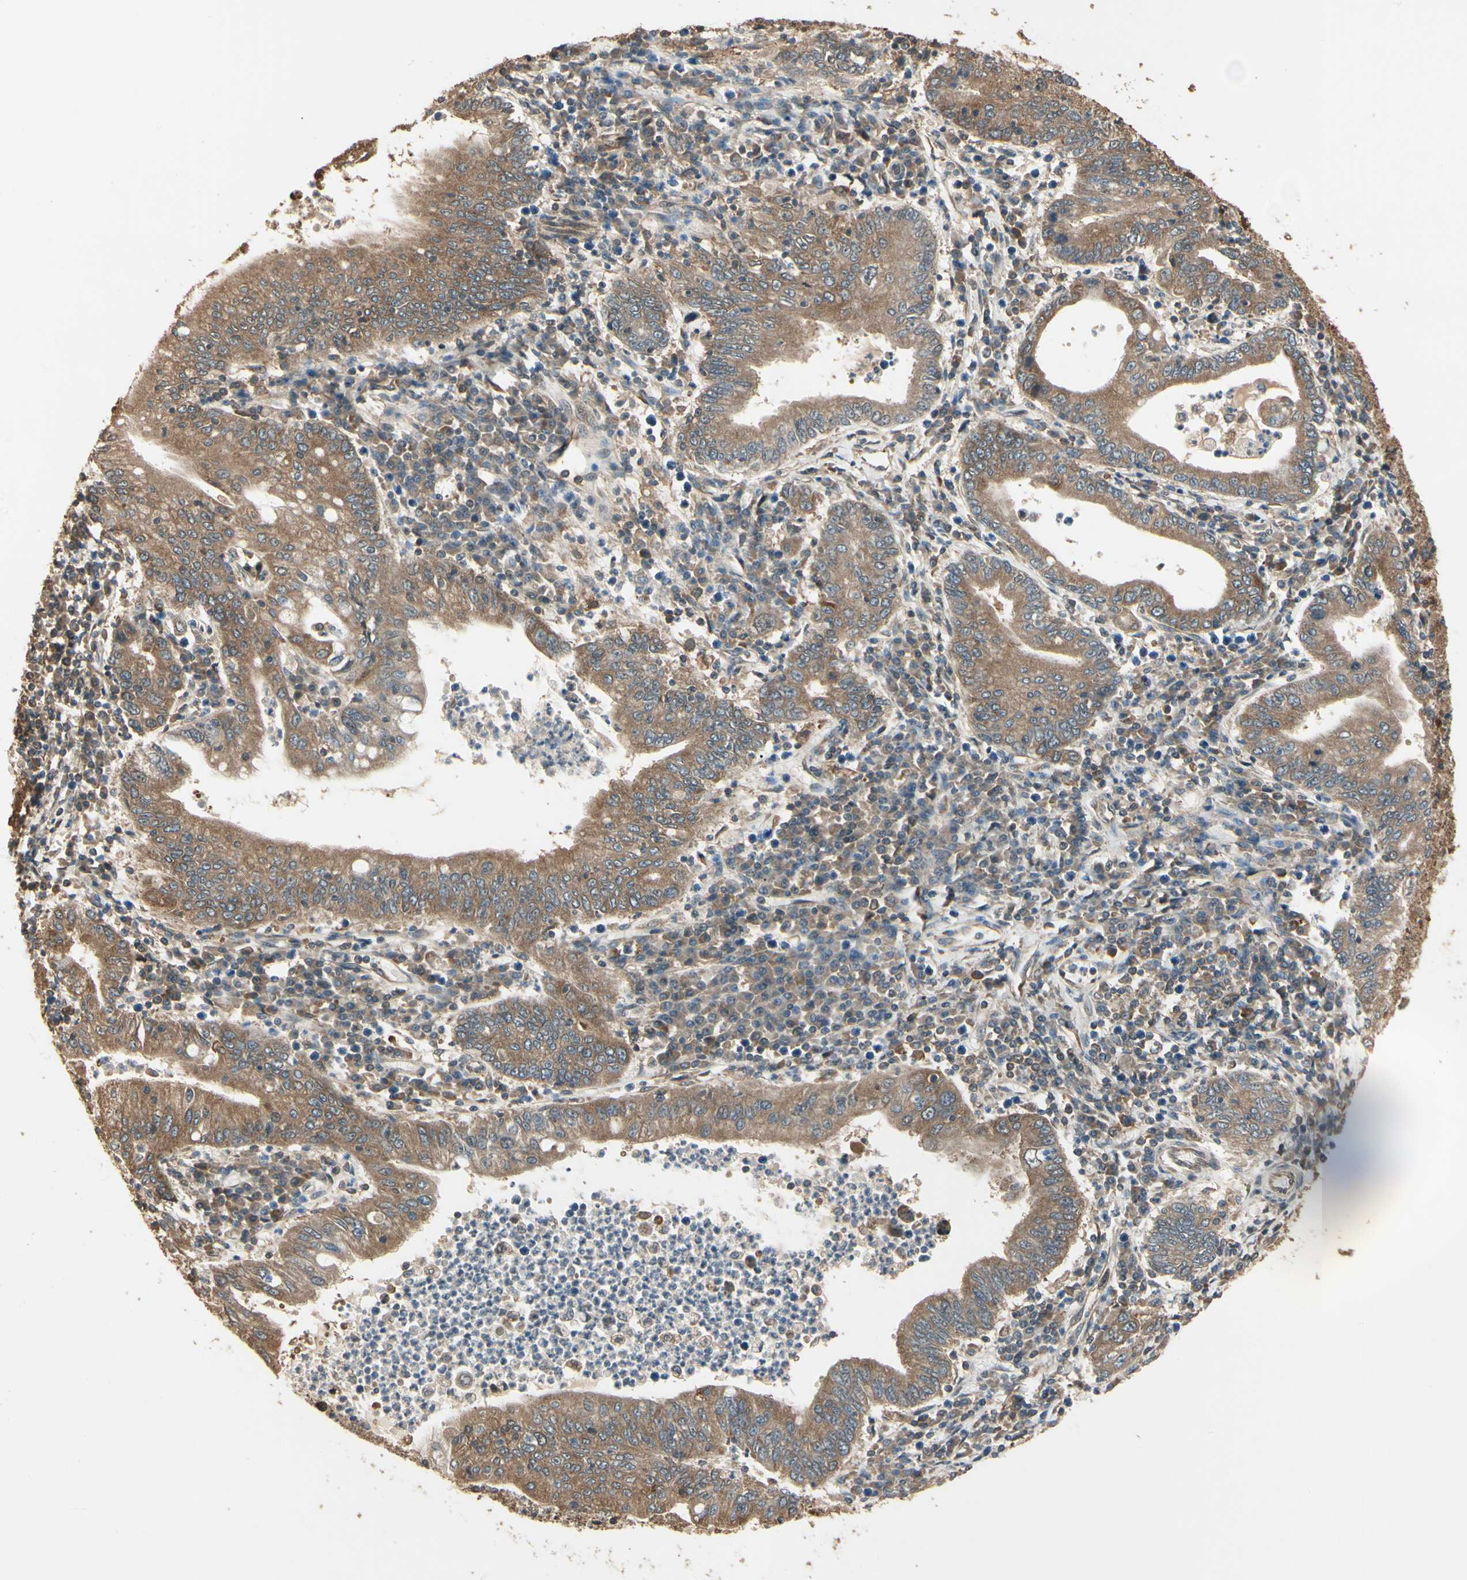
{"staining": {"intensity": "moderate", "quantity": ">75%", "location": "cytoplasmic/membranous"}, "tissue": "stomach cancer", "cell_type": "Tumor cells", "image_type": "cancer", "snomed": [{"axis": "morphology", "description": "Normal tissue, NOS"}, {"axis": "morphology", "description": "Adenocarcinoma, NOS"}, {"axis": "topography", "description": "Esophagus"}, {"axis": "topography", "description": "Stomach, upper"}, {"axis": "topography", "description": "Peripheral nerve tissue"}], "caption": "Immunohistochemistry (IHC) histopathology image of human stomach cancer stained for a protein (brown), which exhibits medium levels of moderate cytoplasmic/membranous expression in about >75% of tumor cells.", "gene": "CCT7", "patient": {"sex": "male", "age": 62}}